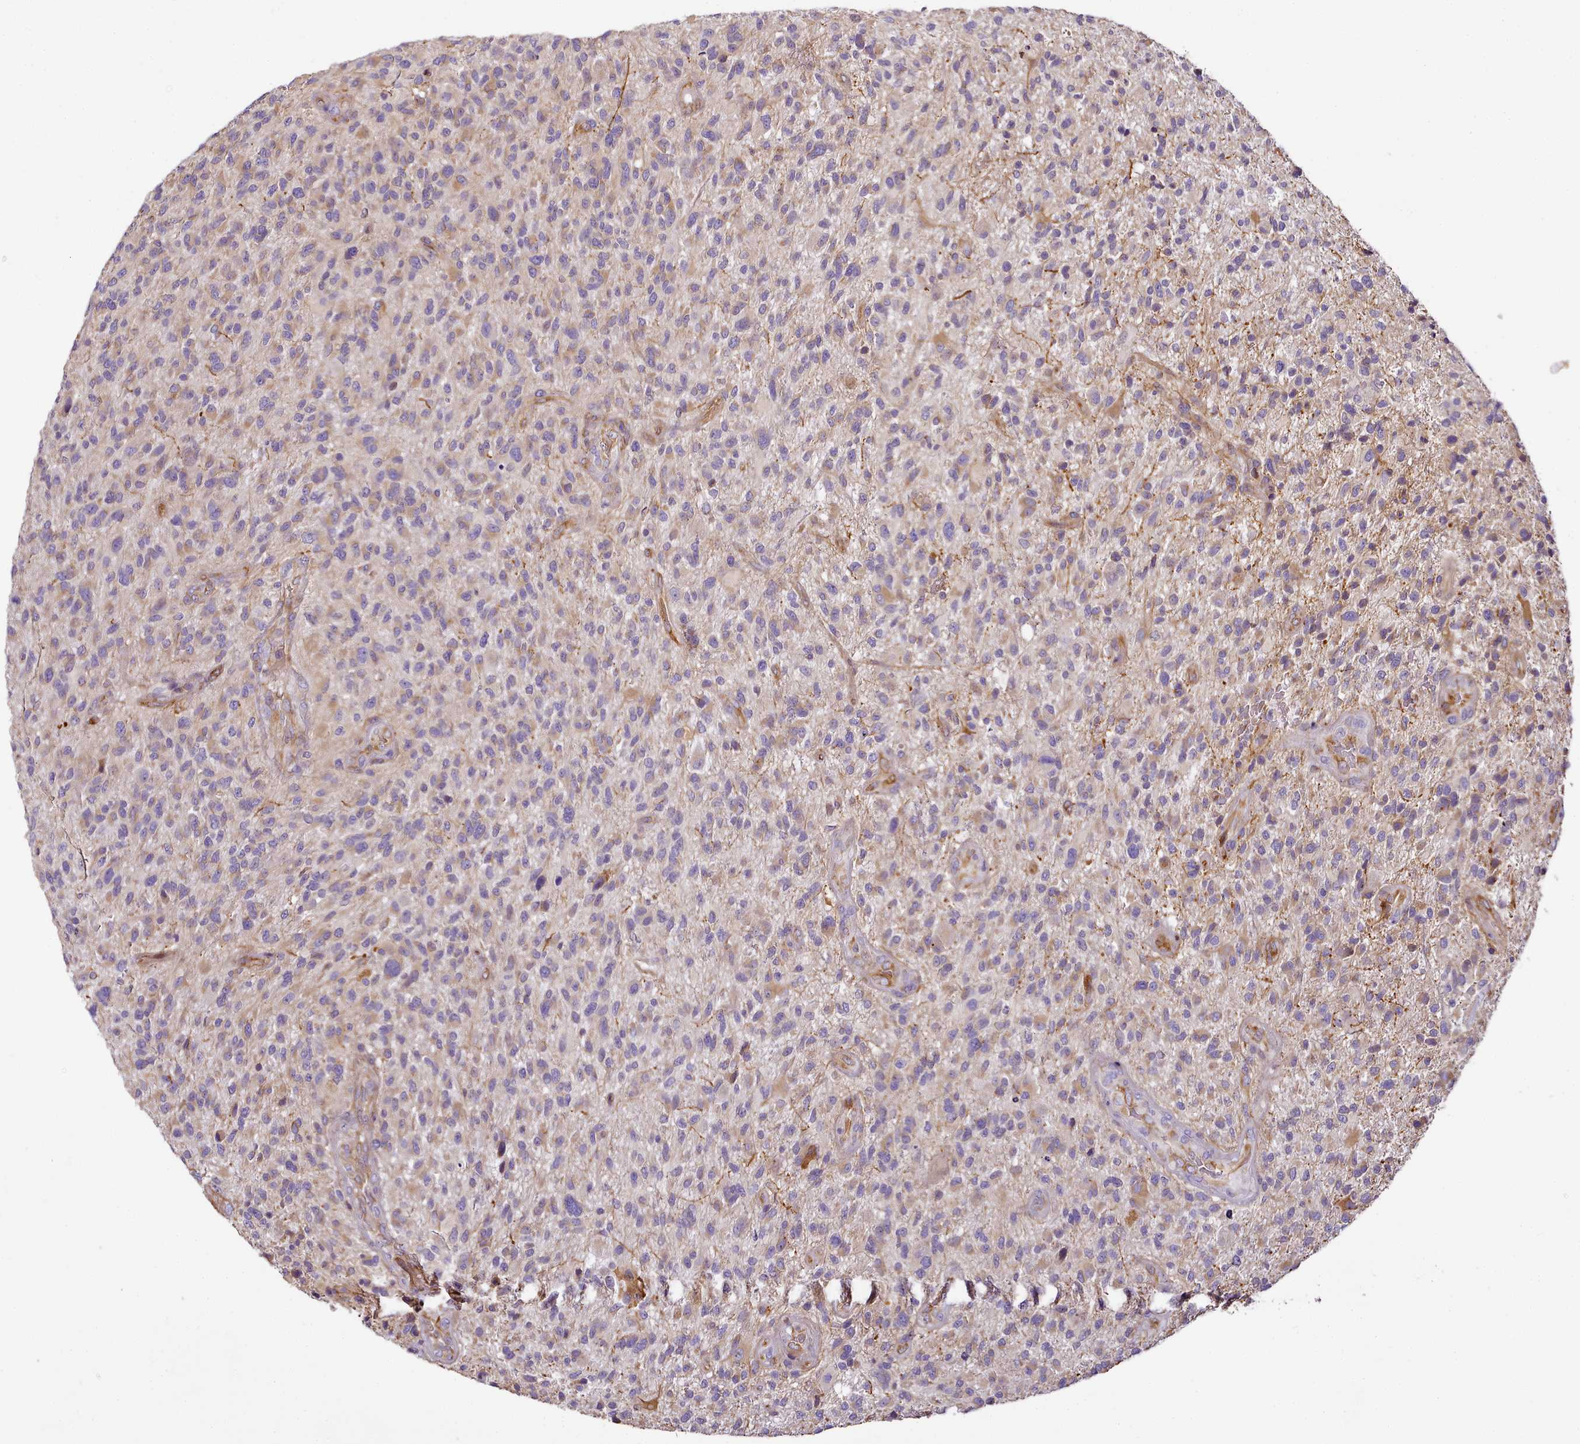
{"staining": {"intensity": "weak", "quantity": "25%-75%", "location": "cytoplasmic/membranous"}, "tissue": "glioma", "cell_type": "Tumor cells", "image_type": "cancer", "snomed": [{"axis": "morphology", "description": "Glioma, malignant, High grade"}, {"axis": "topography", "description": "Brain"}], "caption": "Malignant glioma (high-grade) stained for a protein (brown) exhibits weak cytoplasmic/membranous positive expression in approximately 25%-75% of tumor cells.", "gene": "NBPF1", "patient": {"sex": "male", "age": 47}}